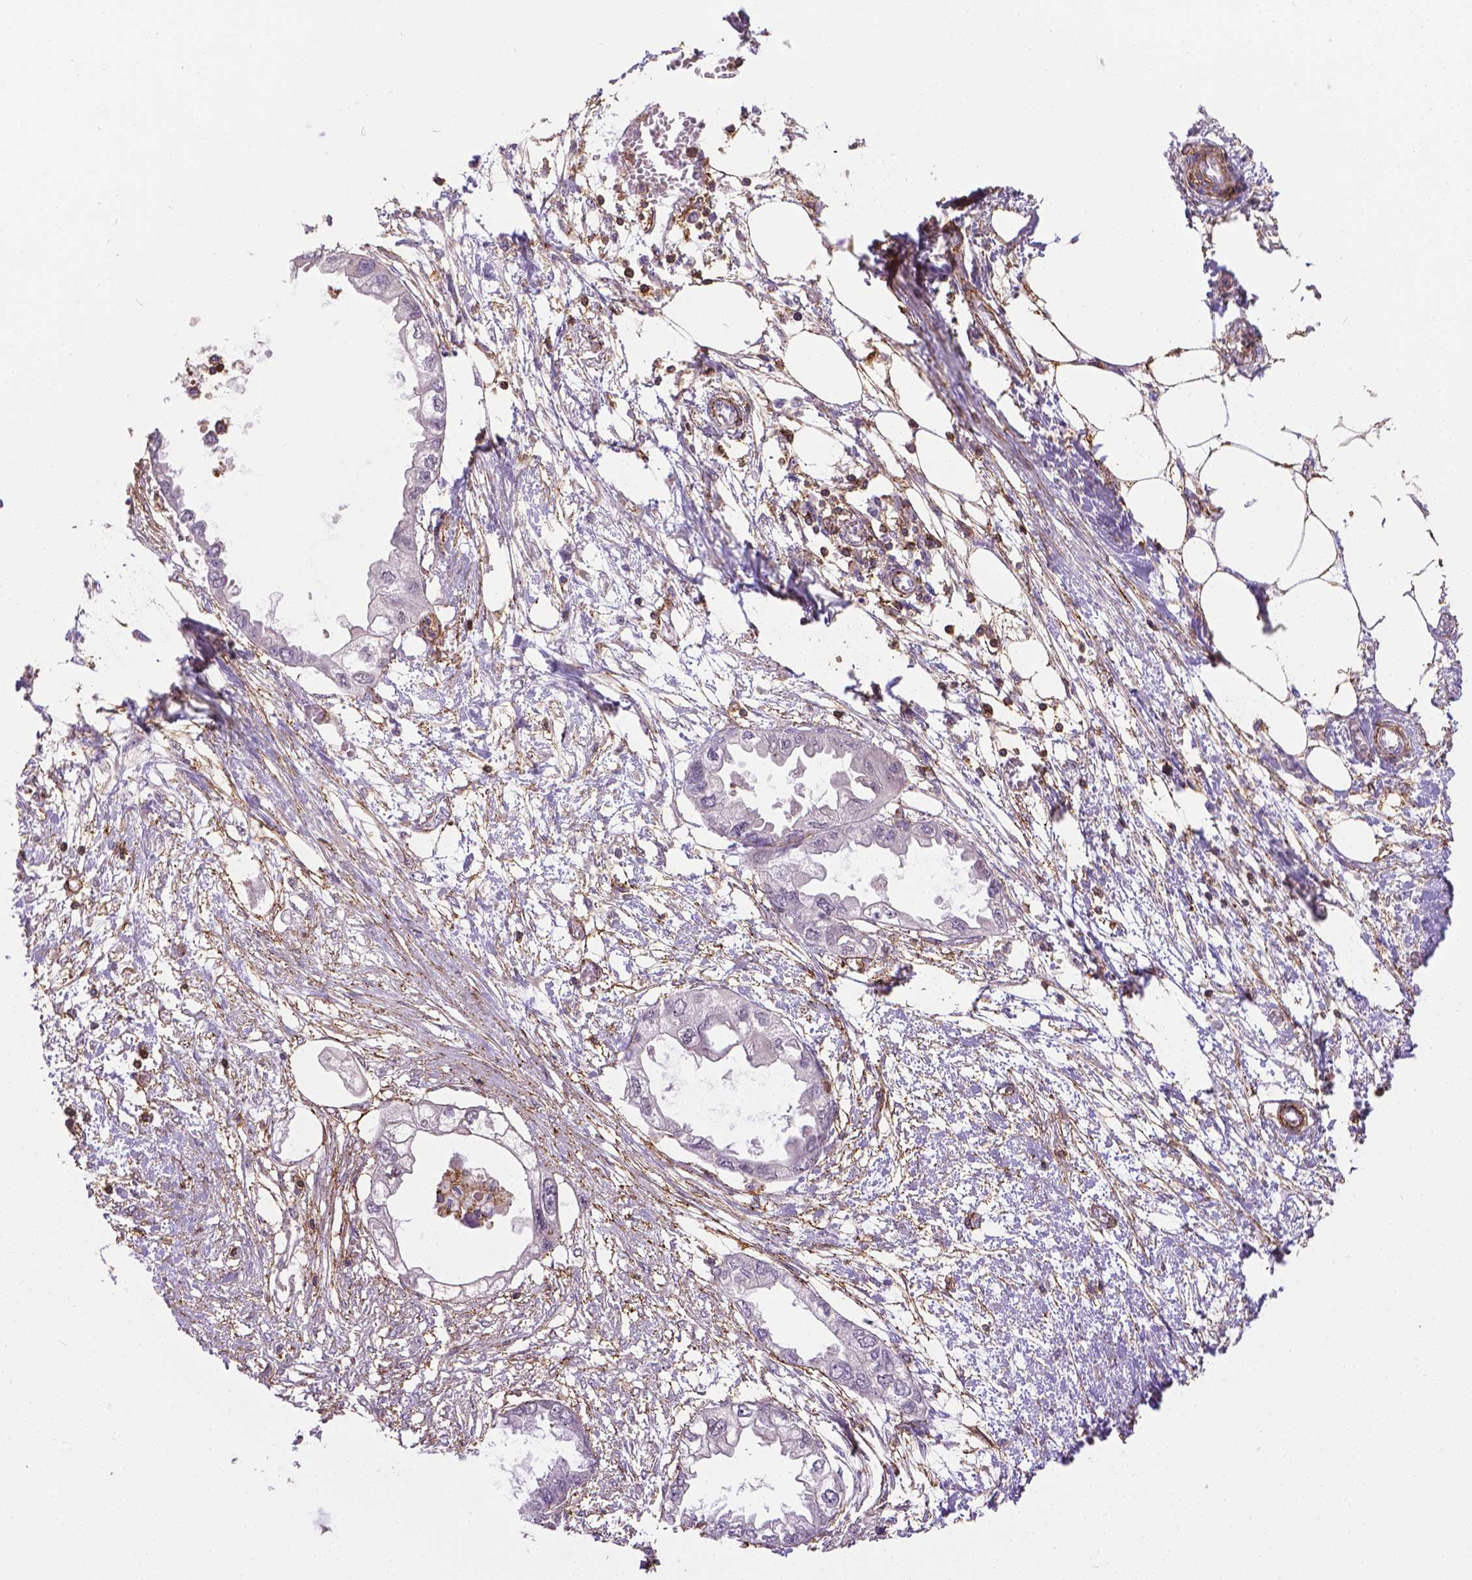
{"staining": {"intensity": "negative", "quantity": "none", "location": "none"}, "tissue": "endometrial cancer", "cell_type": "Tumor cells", "image_type": "cancer", "snomed": [{"axis": "morphology", "description": "Adenocarcinoma, NOS"}, {"axis": "morphology", "description": "Adenocarcinoma, metastatic, NOS"}, {"axis": "topography", "description": "Adipose tissue"}, {"axis": "topography", "description": "Endometrium"}], "caption": "Immunohistochemical staining of endometrial cancer shows no significant expression in tumor cells.", "gene": "ACAD10", "patient": {"sex": "female", "age": 67}}